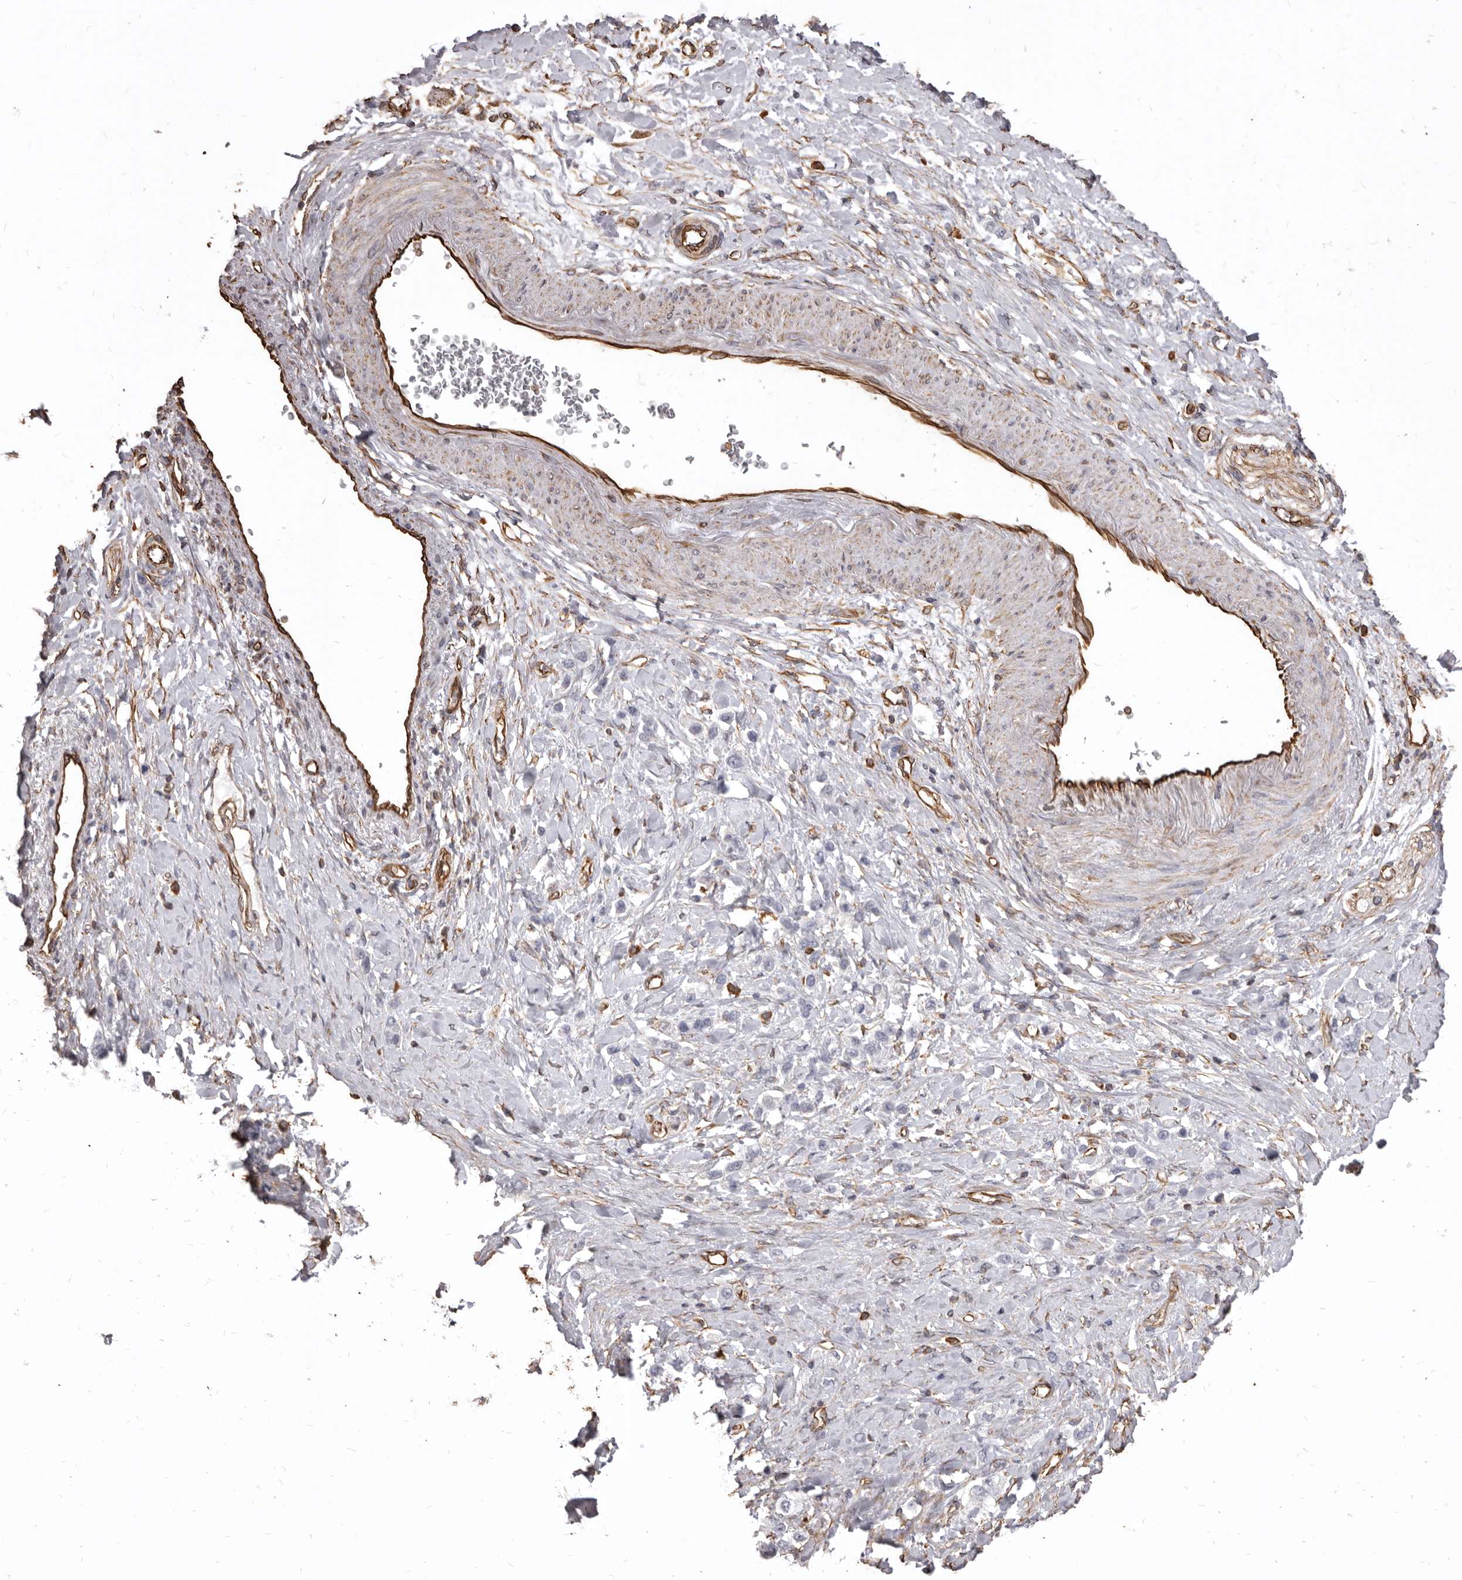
{"staining": {"intensity": "negative", "quantity": "none", "location": "none"}, "tissue": "stomach cancer", "cell_type": "Tumor cells", "image_type": "cancer", "snomed": [{"axis": "morphology", "description": "Adenocarcinoma, NOS"}, {"axis": "topography", "description": "Stomach"}], "caption": "Tumor cells are negative for protein expression in human adenocarcinoma (stomach).", "gene": "MTURN", "patient": {"sex": "female", "age": 65}}